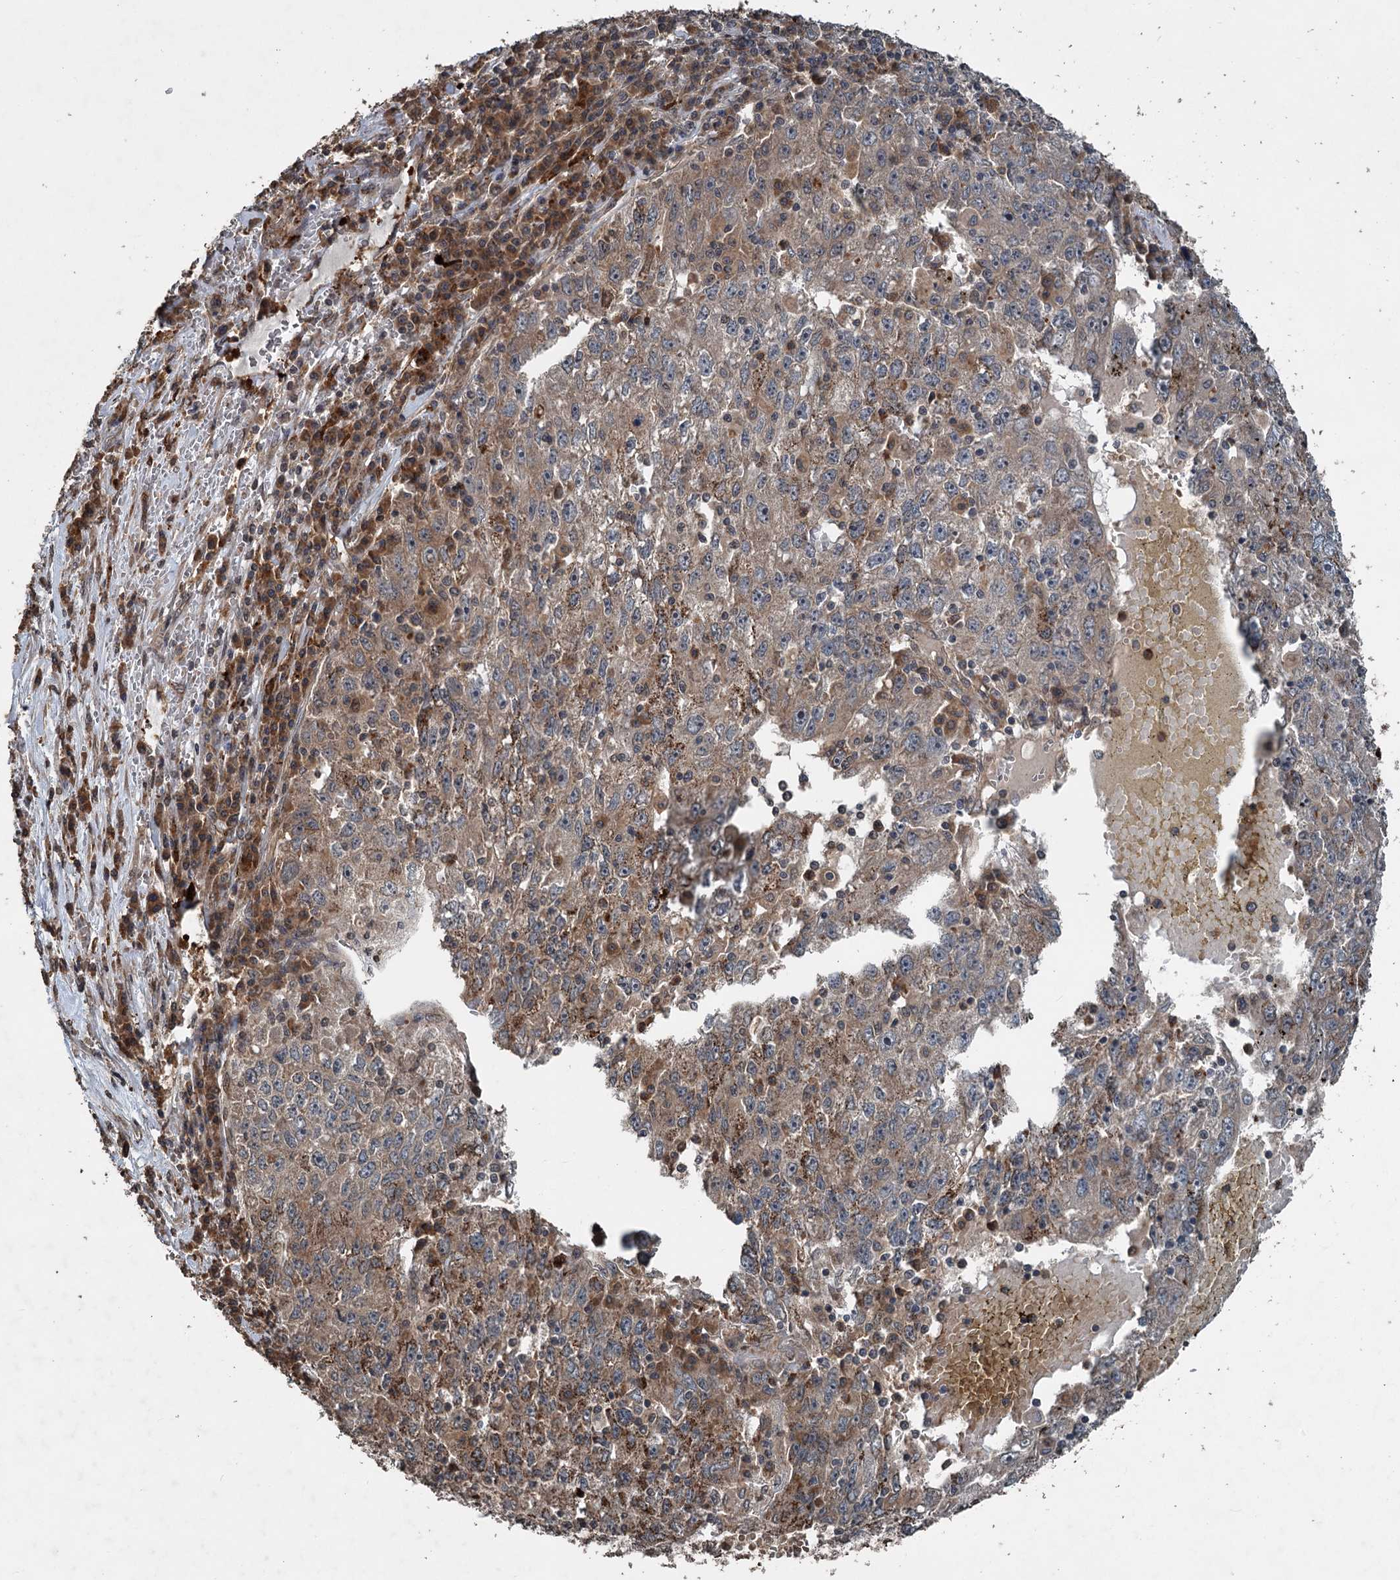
{"staining": {"intensity": "moderate", "quantity": "25%-75%", "location": "cytoplasmic/membranous"}, "tissue": "liver cancer", "cell_type": "Tumor cells", "image_type": "cancer", "snomed": [{"axis": "morphology", "description": "Carcinoma, Hepatocellular, NOS"}, {"axis": "topography", "description": "Liver"}], "caption": "Protein analysis of hepatocellular carcinoma (liver) tissue shows moderate cytoplasmic/membranous positivity in about 25%-75% of tumor cells.", "gene": "N4BP2L2", "patient": {"sex": "male", "age": 49}}